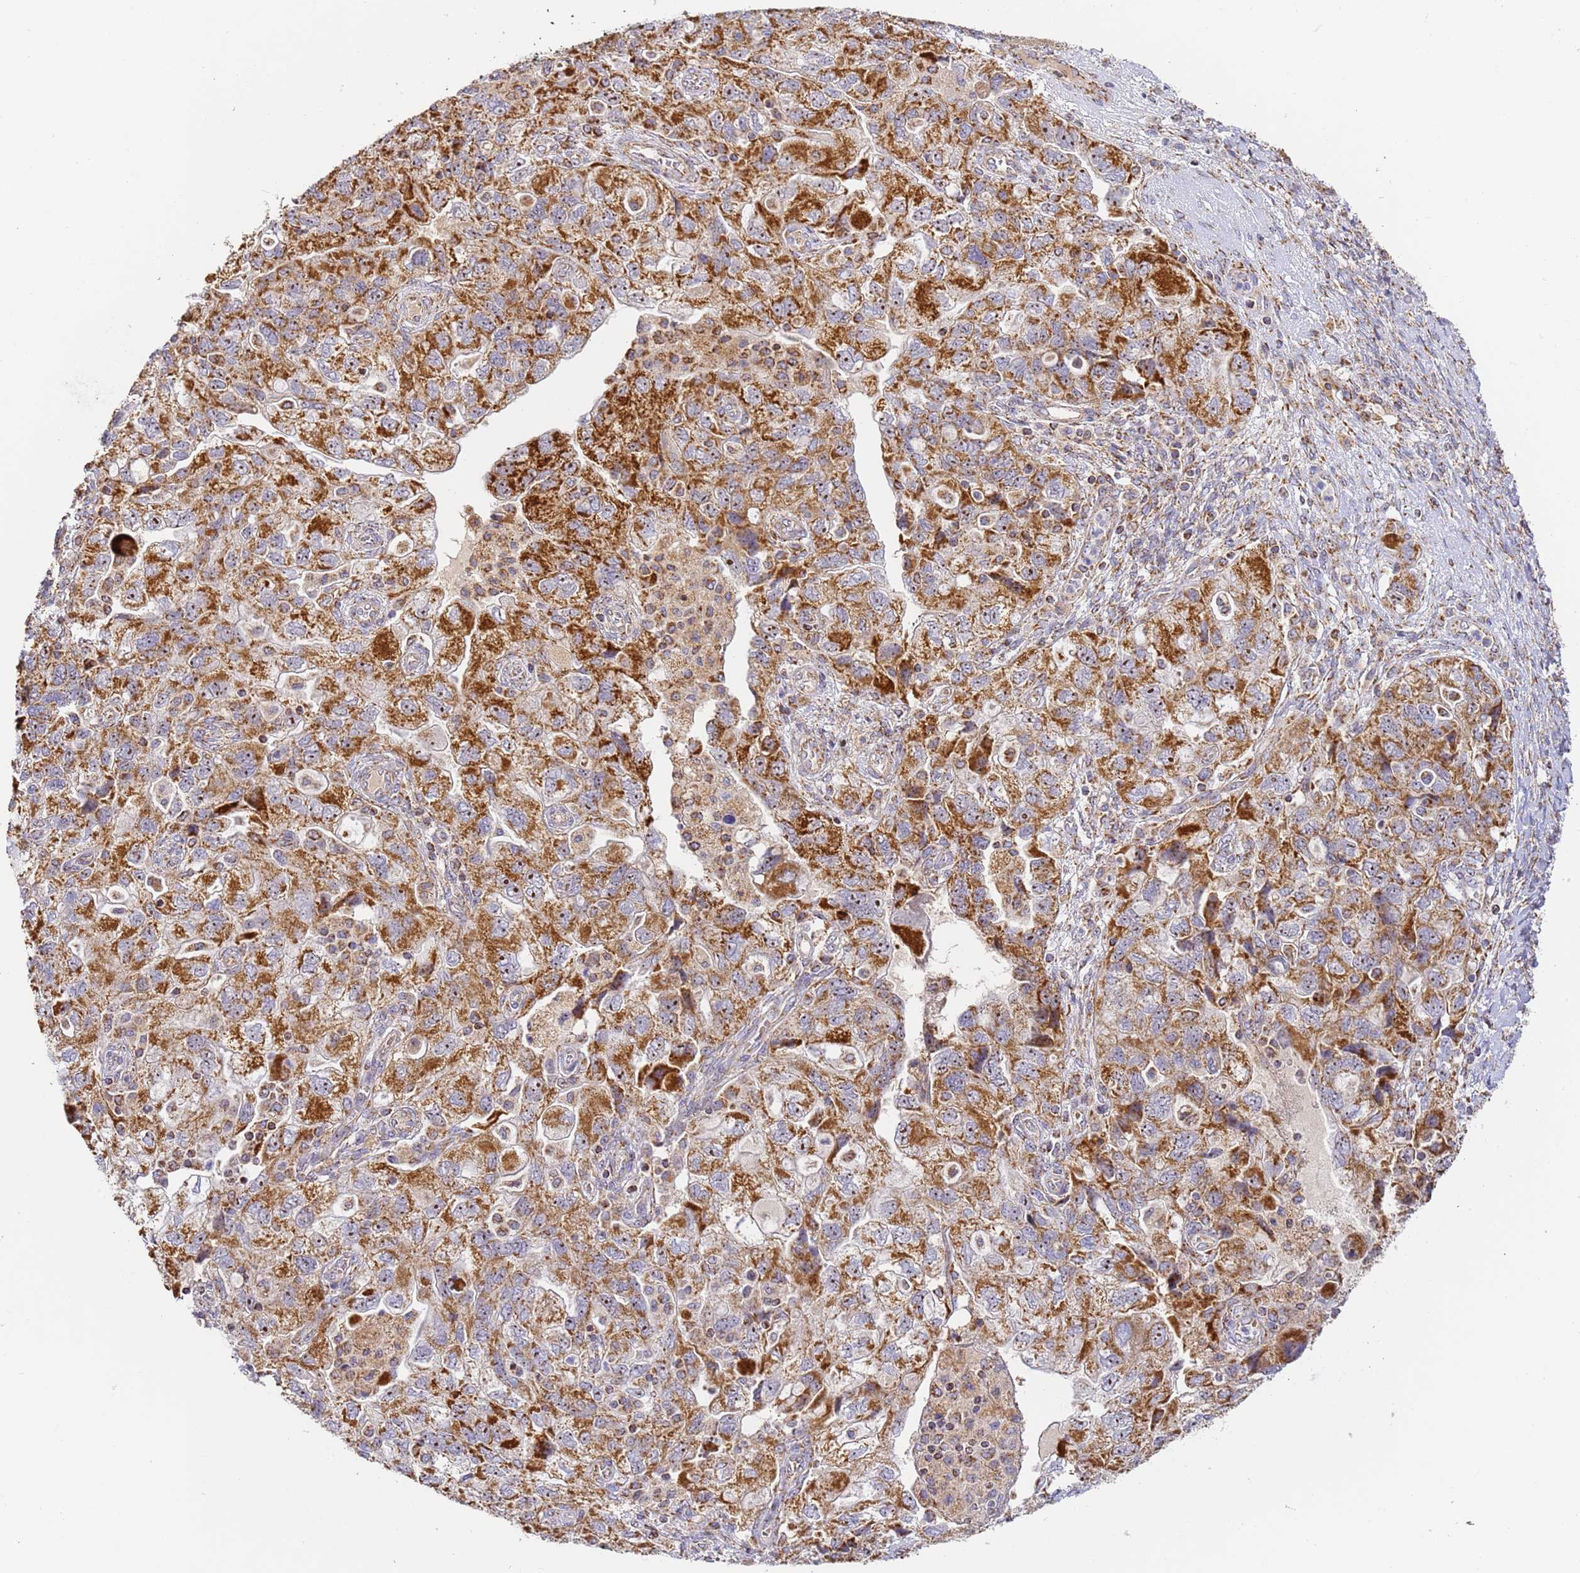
{"staining": {"intensity": "strong", "quantity": "25%-75%", "location": "cytoplasmic/membranous,nuclear"}, "tissue": "ovarian cancer", "cell_type": "Tumor cells", "image_type": "cancer", "snomed": [{"axis": "morphology", "description": "Carcinoma, NOS"}, {"axis": "morphology", "description": "Cystadenocarcinoma, serous, NOS"}, {"axis": "topography", "description": "Ovary"}], "caption": "Immunohistochemical staining of ovarian cancer exhibits high levels of strong cytoplasmic/membranous and nuclear staining in about 25%-75% of tumor cells. (DAB (3,3'-diaminobenzidine) IHC, brown staining for protein, blue staining for nuclei).", "gene": "FRG2C", "patient": {"sex": "female", "age": 69}}